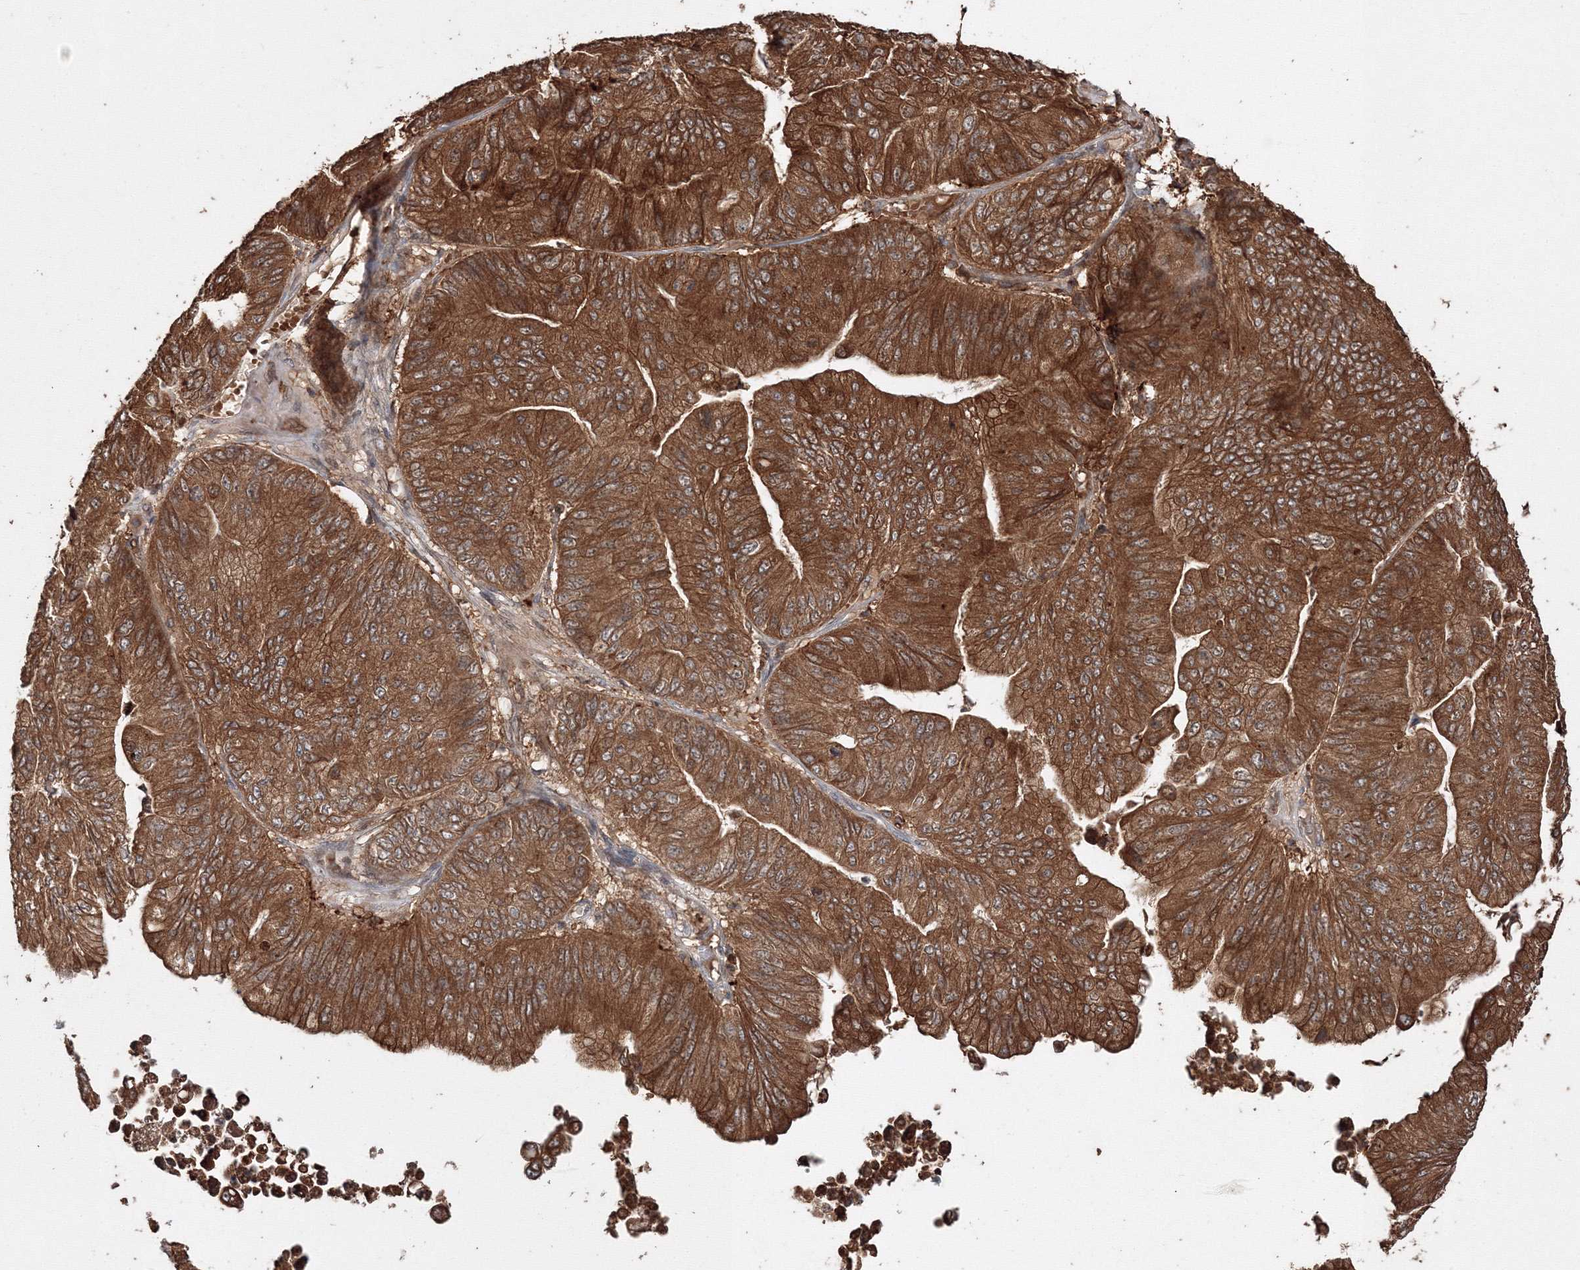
{"staining": {"intensity": "strong", "quantity": ">75%", "location": "cytoplasmic/membranous"}, "tissue": "ovarian cancer", "cell_type": "Tumor cells", "image_type": "cancer", "snomed": [{"axis": "morphology", "description": "Cystadenocarcinoma, mucinous, NOS"}, {"axis": "topography", "description": "Ovary"}], "caption": "Ovarian mucinous cystadenocarcinoma stained with IHC displays strong cytoplasmic/membranous expression in about >75% of tumor cells.", "gene": "DDO", "patient": {"sex": "female", "age": 61}}